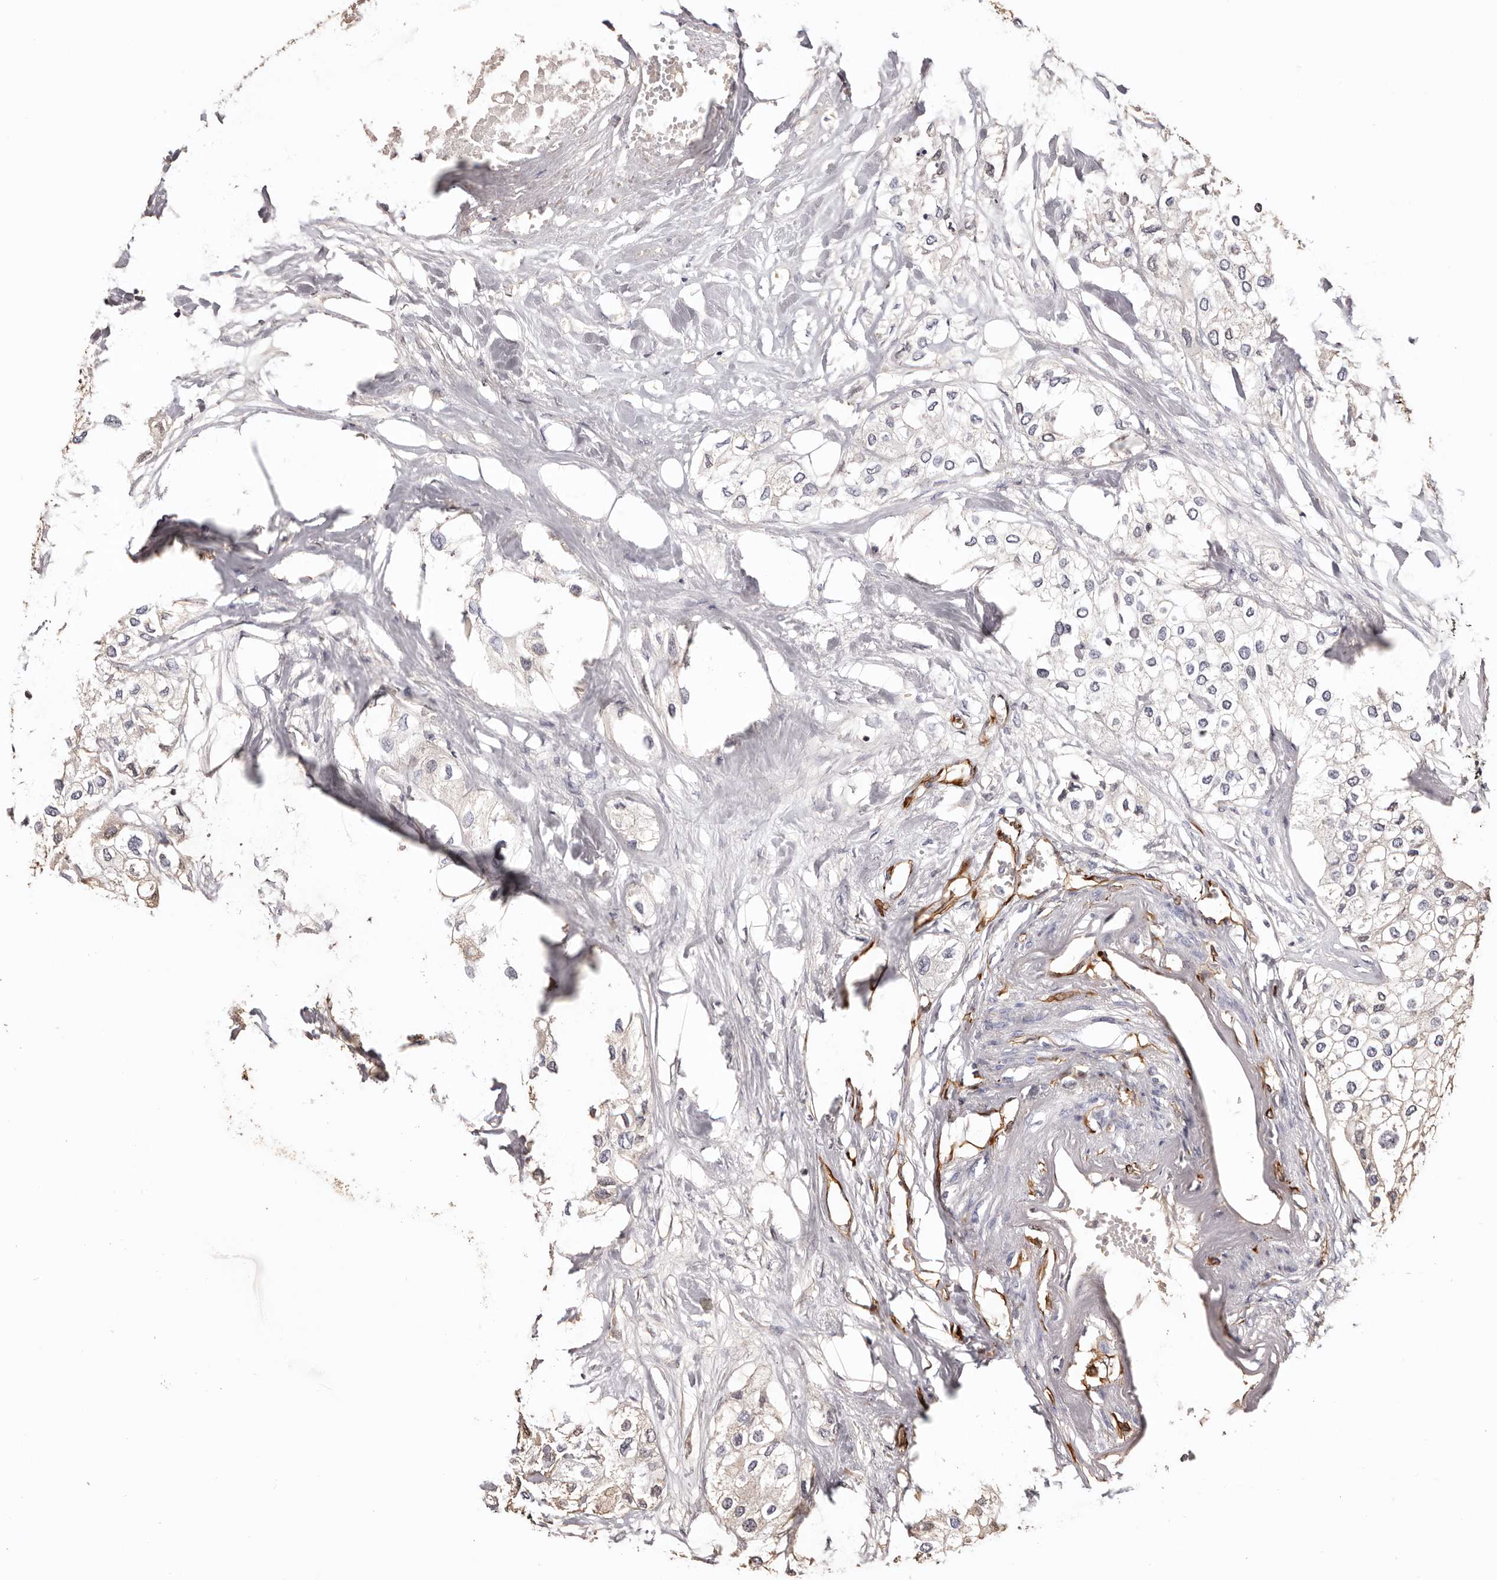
{"staining": {"intensity": "negative", "quantity": "none", "location": "none"}, "tissue": "urothelial cancer", "cell_type": "Tumor cells", "image_type": "cancer", "snomed": [{"axis": "morphology", "description": "Urothelial carcinoma, High grade"}, {"axis": "topography", "description": "Urinary bladder"}], "caption": "DAB immunohistochemical staining of human urothelial carcinoma (high-grade) exhibits no significant expression in tumor cells.", "gene": "ZNF557", "patient": {"sex": "male", "age": 64}}